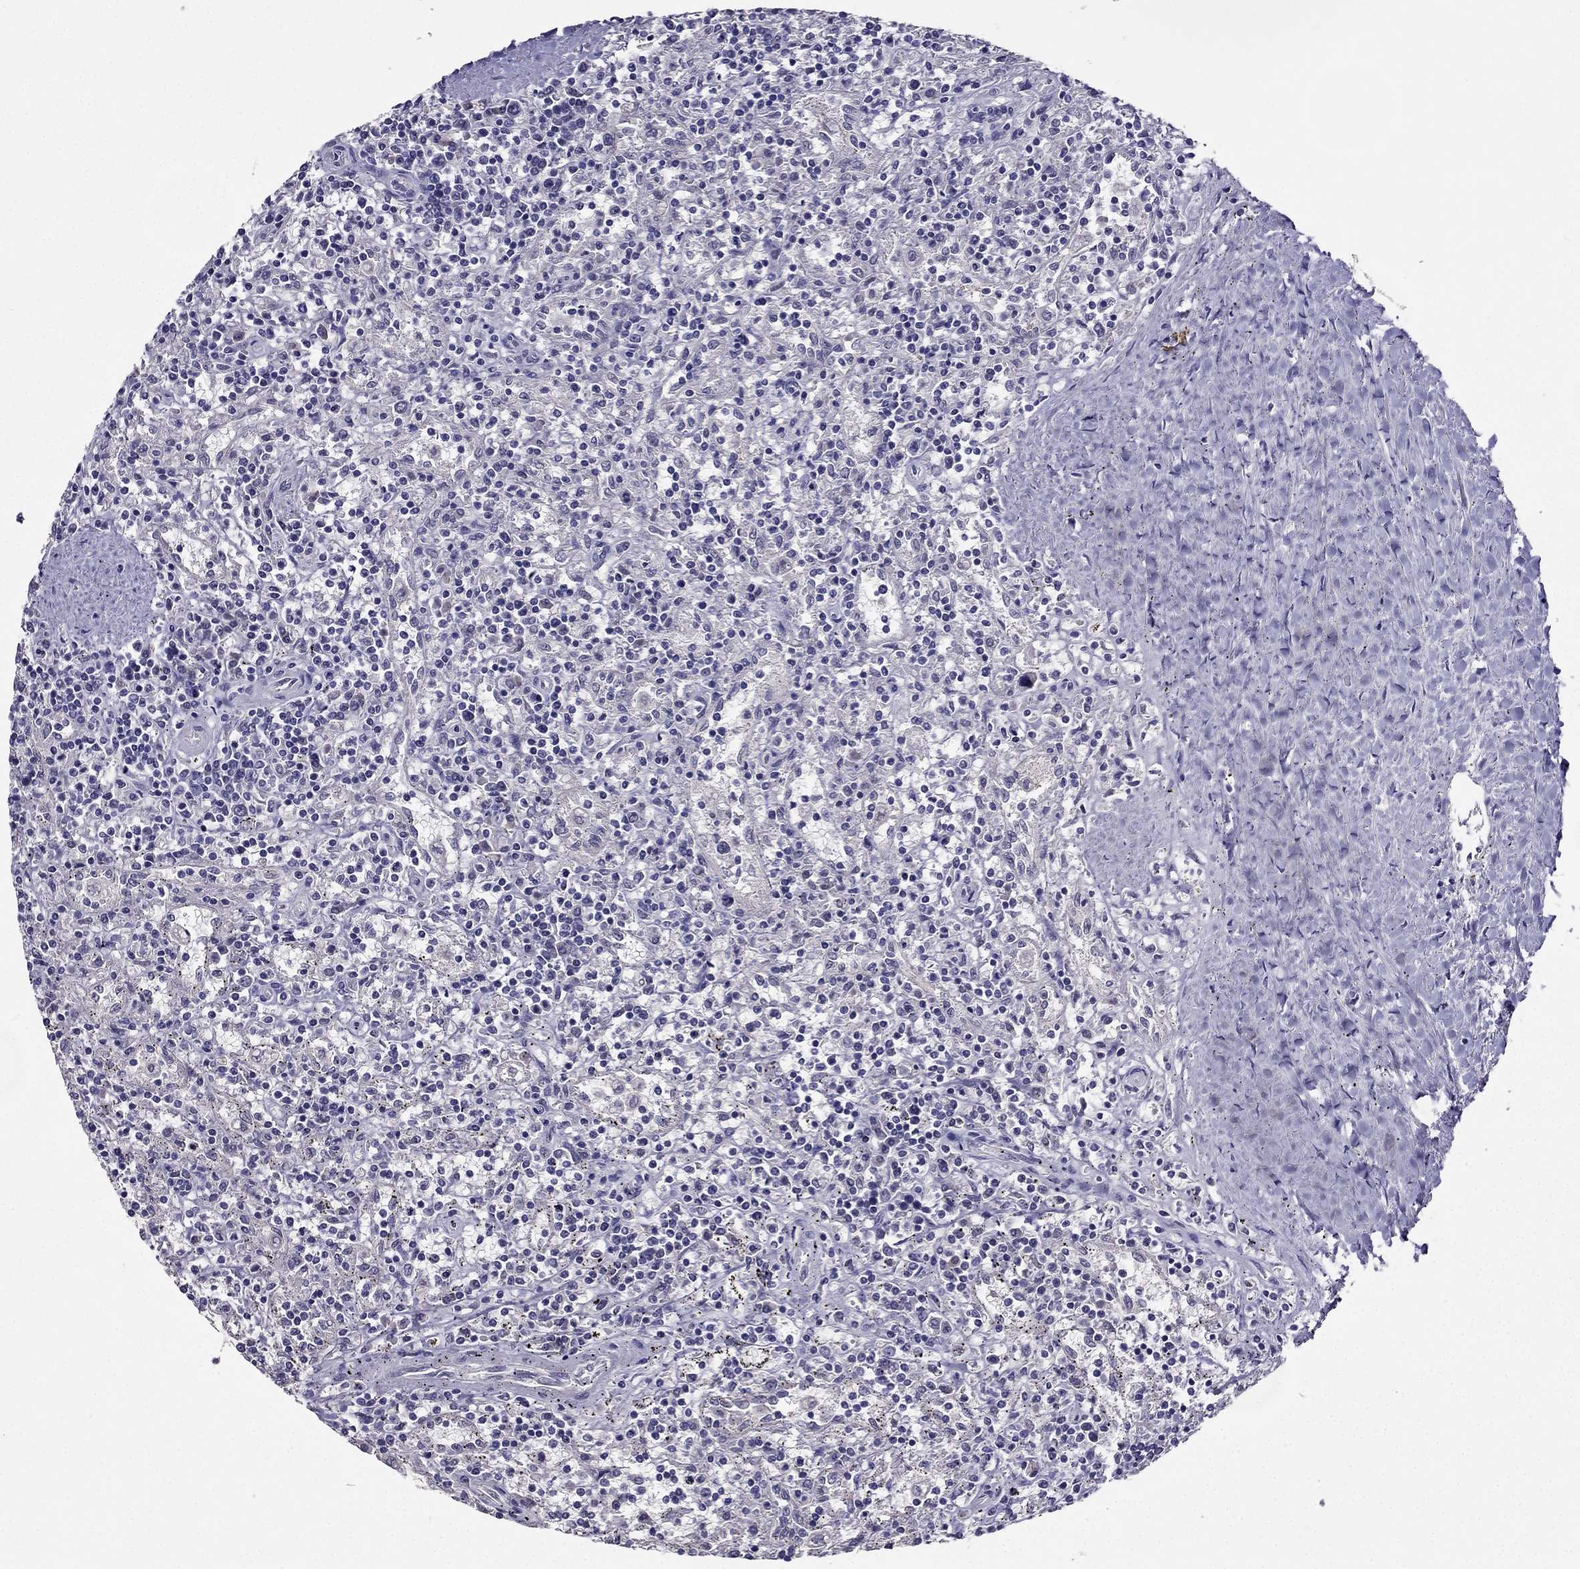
{"staining": {"intensity": "negative", "quantity": "none", "location": "none"}, "tissue": "lymphoma", "cell_type": "Tumor cells", "image_type": "cancer", "snomed": [{"axis": "morphology", "description": "Malignant lymphoma, non-Hodgkin's type, Low grade"}, {"axis": "topography", "description": "Spleen"}], "caption": "DAB (3,3'-diaminobenzidine) immunohistochemical staining of low-grade malignant lymphoma, non-Hodgkin's type reveals no significant positivity in tumor cells.", "gene": "DUSP15", "patient": {"sex": "male", "age": 62}}